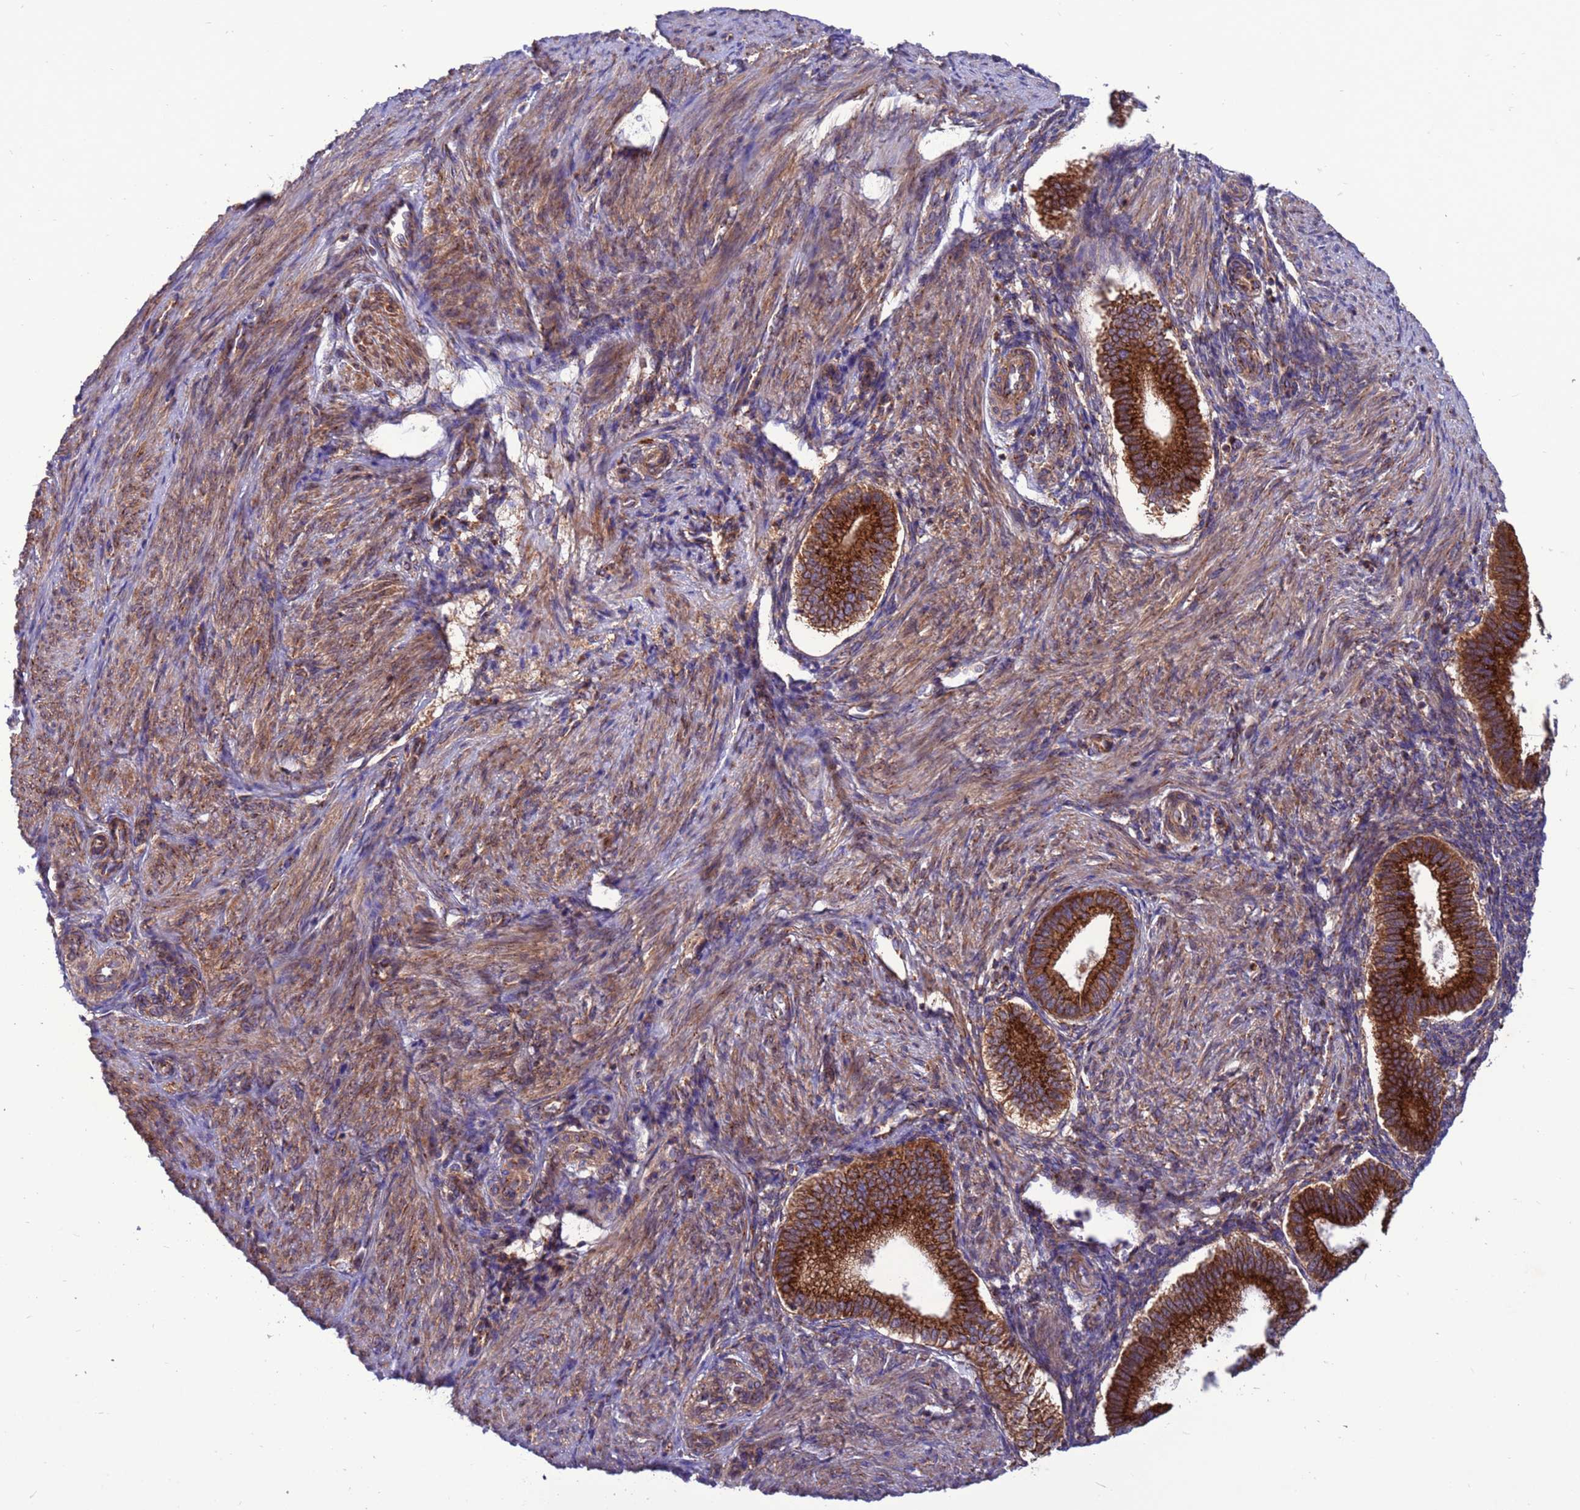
{"staining": {"intensity": "weak", "quantity": "25%-75%", "location": "cytoplasmic/membranous"}, "tissue": "endometrium", "cell_type": "Cells in endometrial stroma", "image_type": "normal", "snomed": [{"axis": "morphology", "description": "Normal tissue, NOS"}, {"axis": "topography", "description": "Endometrium"}], "caption": "A high-resolution micrograph shows IHC staining of unremarkable endometrium, which reveals weak cytoplasmic/membranous expression in about 25%-75% of cells in endometrial stroma.", "gene": "ZC3HAV1", "patient": {"sex": "female", "age": 25}}